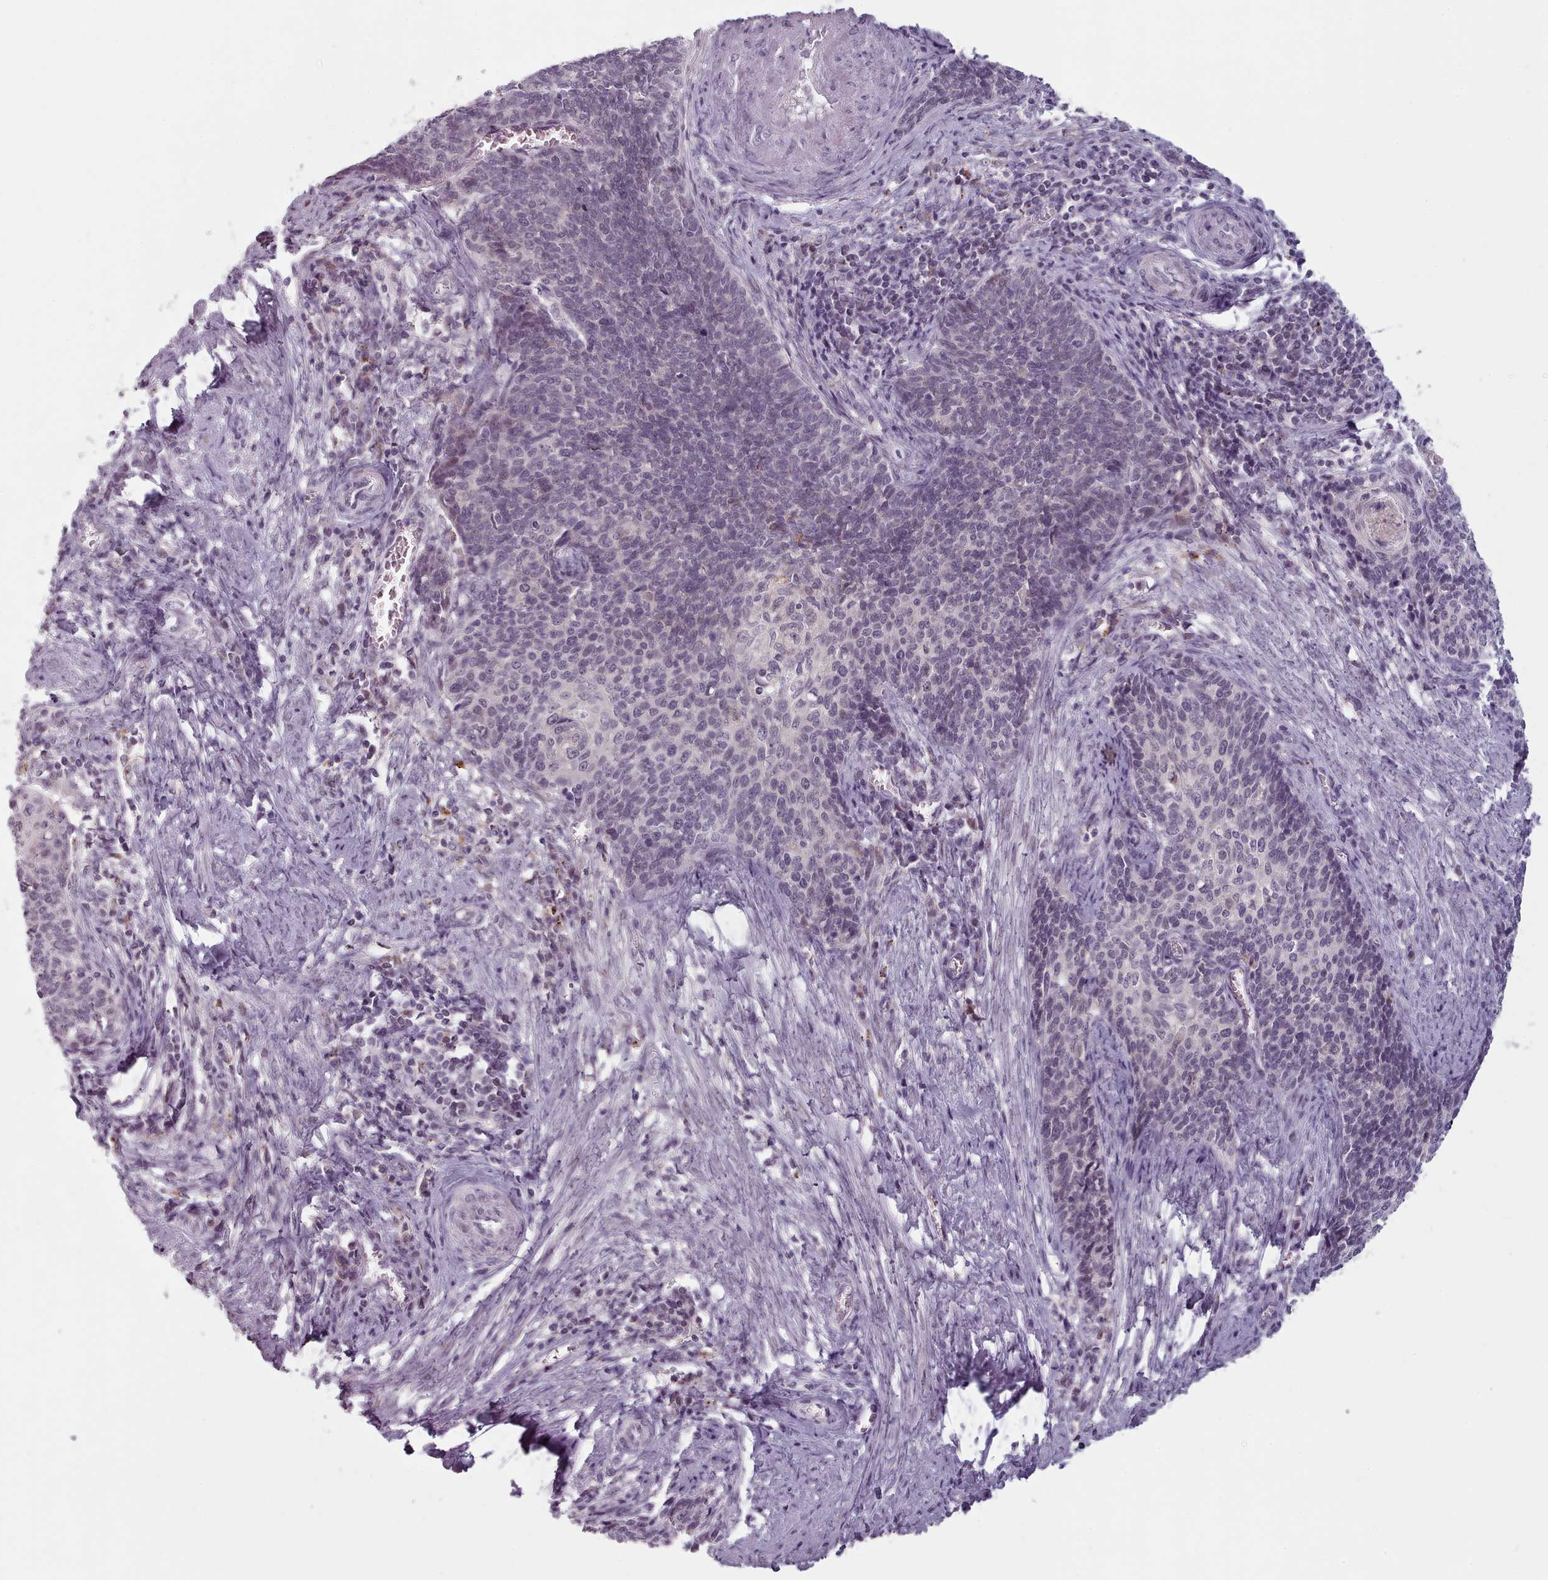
{"staining": {"intensity": "weak", "quantity": "<25%", "location": "nuclear"}, "tissue": "cervical cancer", "cell_type": "Tumor cells", "image_type": "cancer", "snomed": [{"axis": "morphology", "description": "Squamous cell carcinoma, NOS"}, {"axis": "topography", "description": "Cervix"}], "caption": "Immunohistochemistry (IHC) photomicrograph of neoplastic tissue: squamous cell carcinoma (cervical) stained with DAB (3,3'-diaminobenzidine) shows no significant protein expression in tumor cells. The staining is performed using DAB (3,3'-diaminobenzidine) brown chromogen with nuclei counter-stained in using hematoxylin.", "gene": "PBX4", "patient": {"sex": "female", "age": 39}}